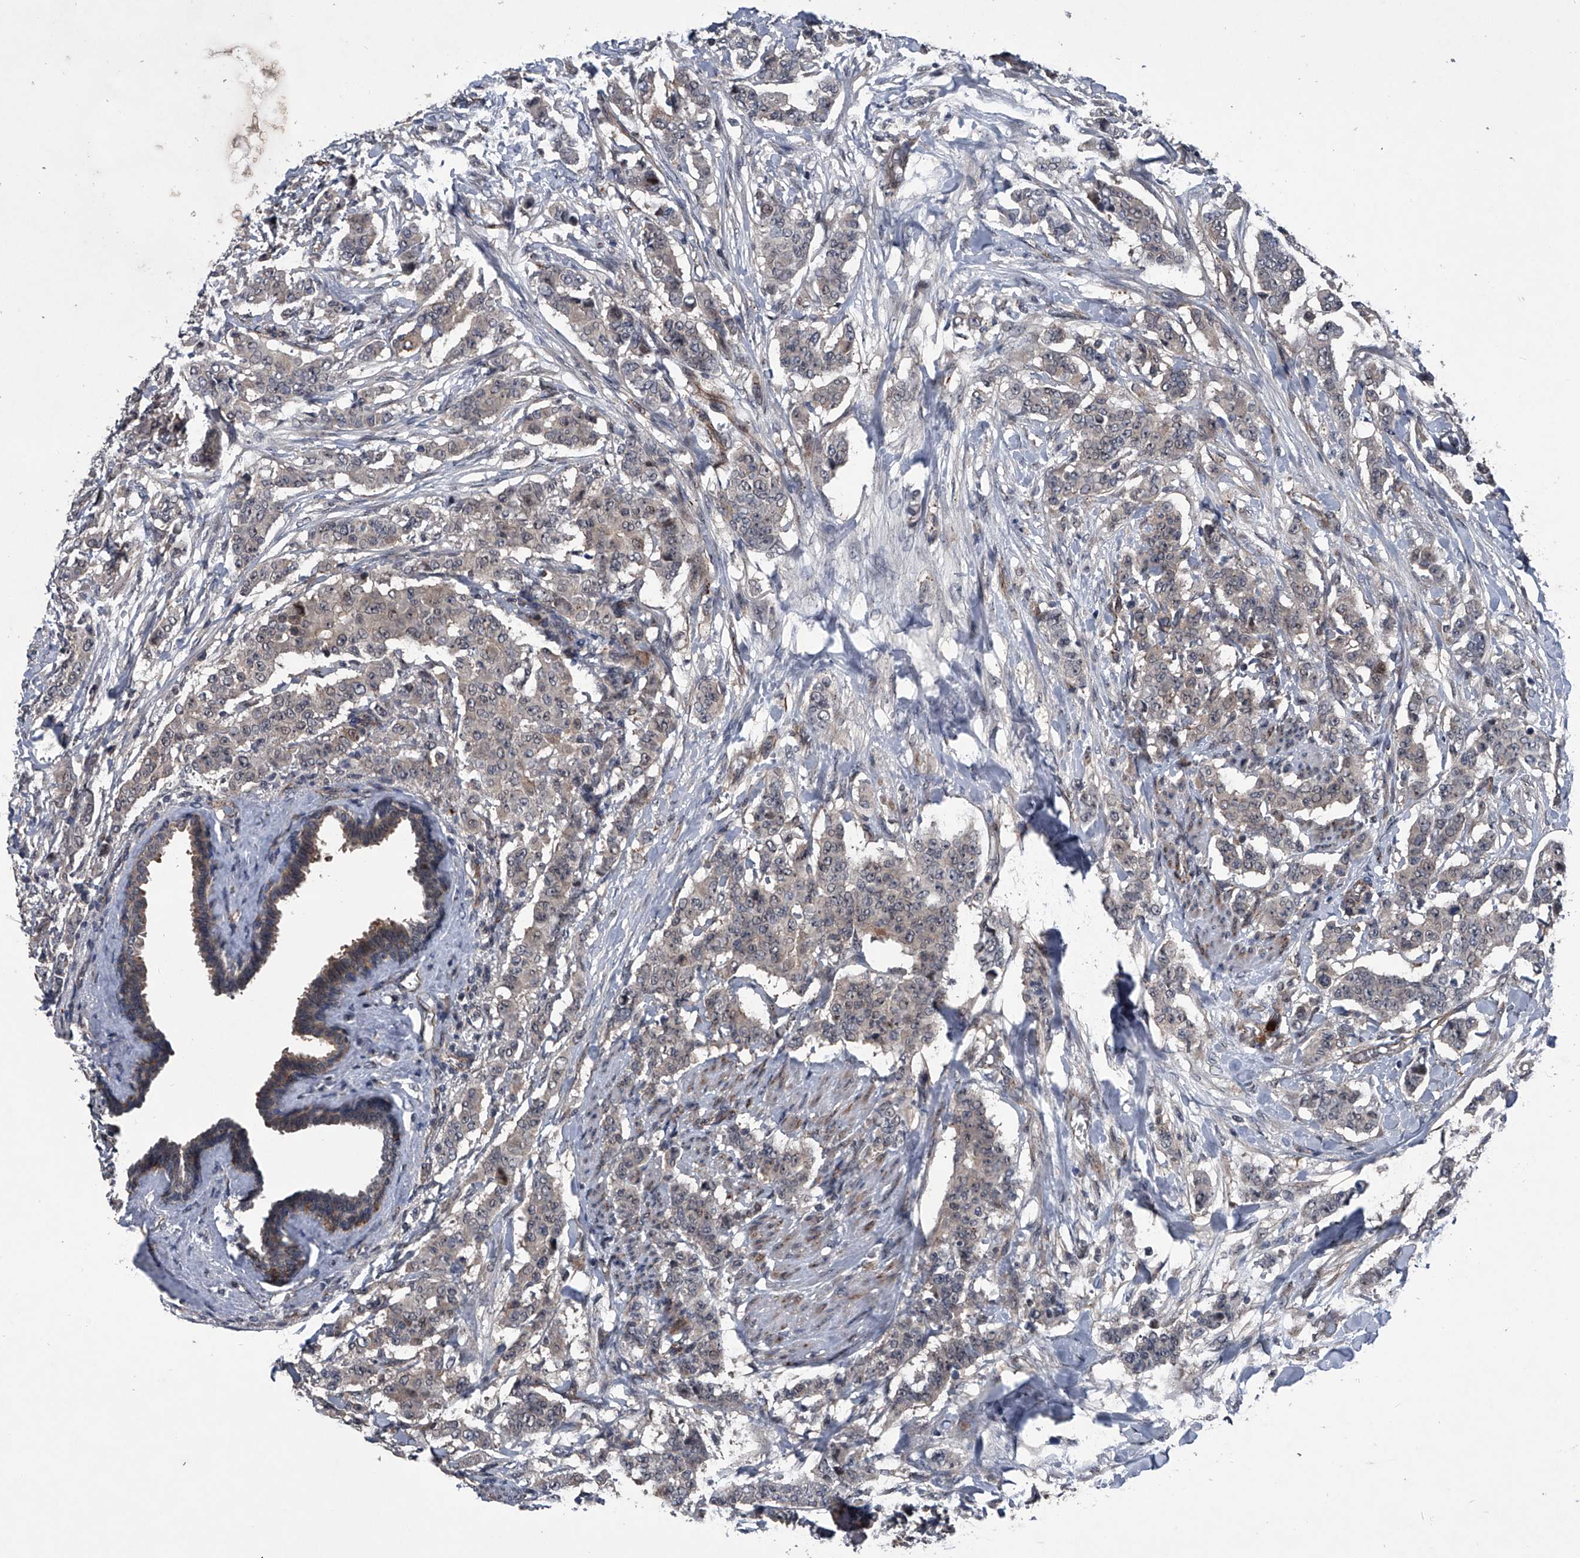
{"staining": {"intensity": "weak", "quantity": "25%-75%", "location": "cytoplasmic/membranous"}, "tissue": "breast cancer", "cell_type": "Tumor cells", "image_type": "cancer", "snomed": [{"axis": "morphology", "description": "Duct carcinoma"}, {"axis": "topography", "description": "Breast"}], "caption": "The immunohistochemical stain highlights weak cytoplasmic/membranous expression in tumor cells of breast intraductal carcinoma tissue. (DAB (3,3'-diaminobenzidine) IHC, brown staining for protein, blue staining for nuclei).", "gene": "MAPKAP1", "patient": {"sex": "female", "age": 40}}